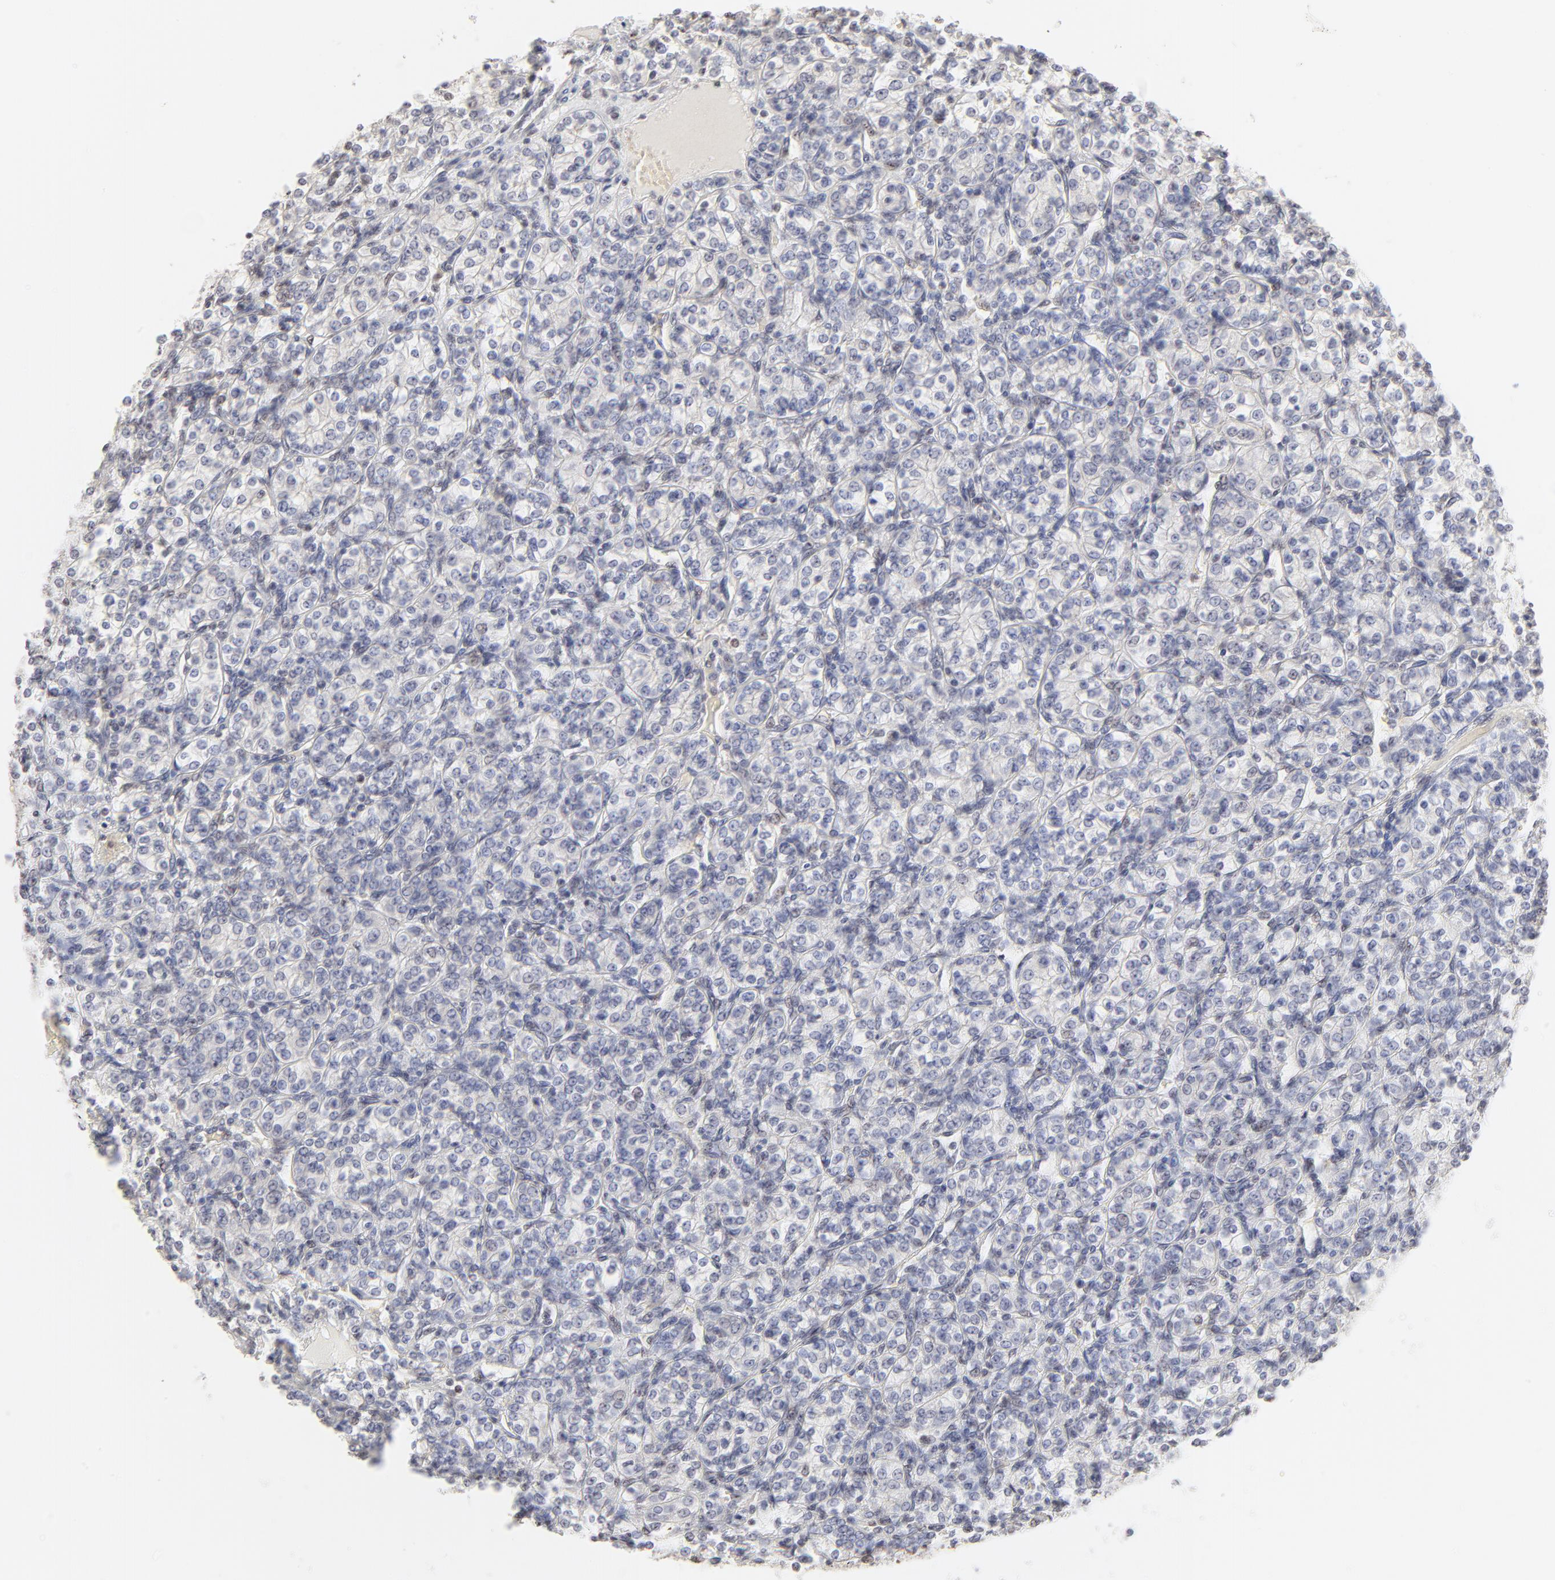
{"staining": {"intensity": "negative", "quantity": "none", "location": "none"}, "tissue": "renal cancer", "cell_type": "Tumor cells", "image_type": "cancer", "snomed": [{"axis": "morphology", "description": "Adenocarcinoma, NOS"}, {"axis": "topography", "description": "Kidney"}], "caption": "DAB immunohistochemical staining of renal cancer displays no significant staining in tumor cells.", "gene": "NFIL3", "patient": {"sex": "male", "age": 77}}